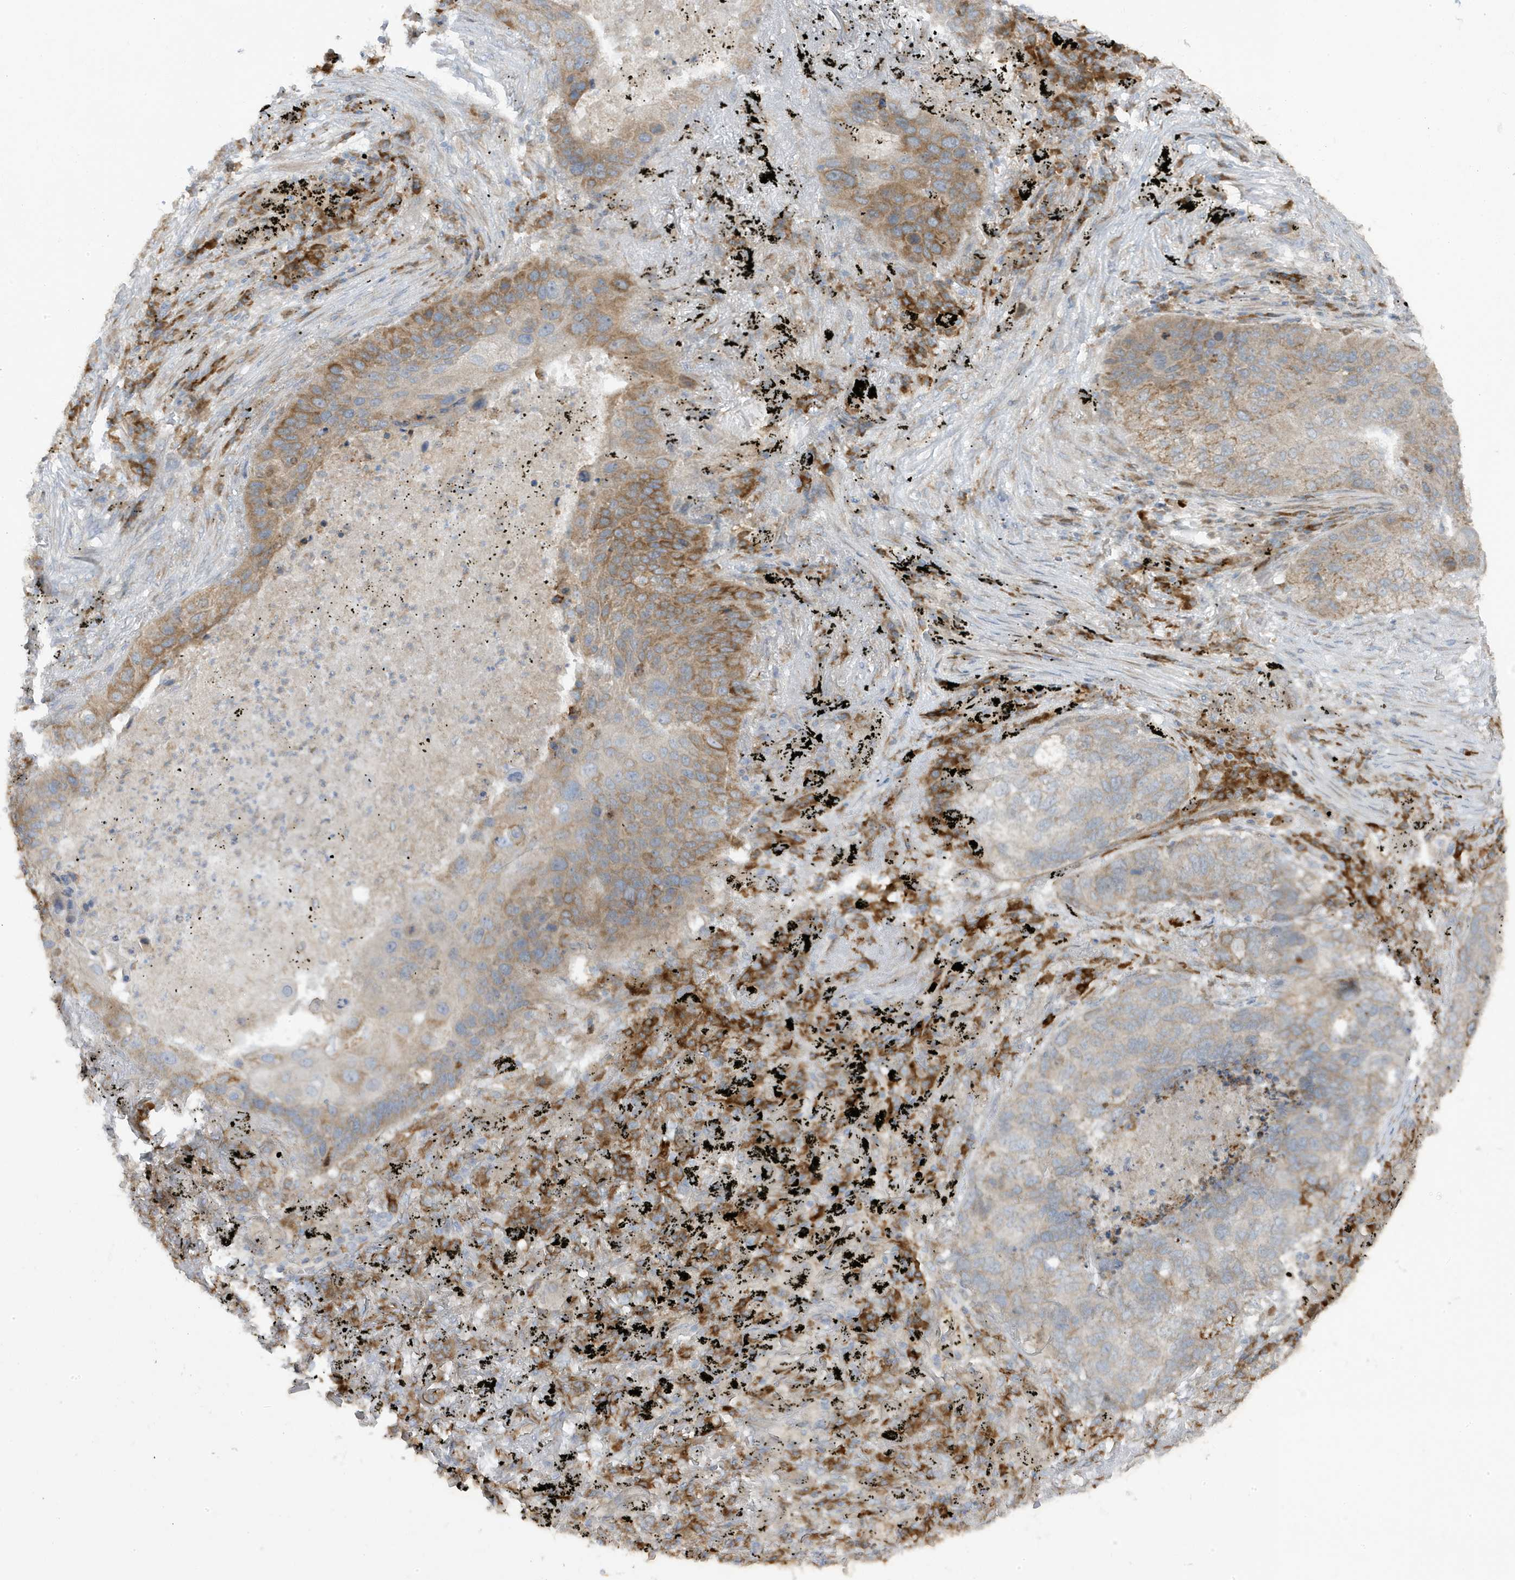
{"staining": {"intensity": "moderate", "quantity": "25%-75%", "location": "cytoplasmic/membranous"}, "tissue": "lung cancer", "cell_type": "Tumor cells", "image_type": "cancer", "snomed": [{"axis": "morphology", "description": "Squamous cell carcinoma, NOS"}, {"axis": "topography", "description": "Lung"}], "caption": "DAB immunohistochemical staining of human lung cancer (squamous cell carcinoma) reveals moderate cytoplasmic/membranous protein expression in about 25%-75% of tumor cells. (DAB (3,3'-diaminobenzidine) = brown stain, brightfield microscopy at high magnification).", "gene": "ZNF654", "patient": {"sex": "female", "age": 63}}